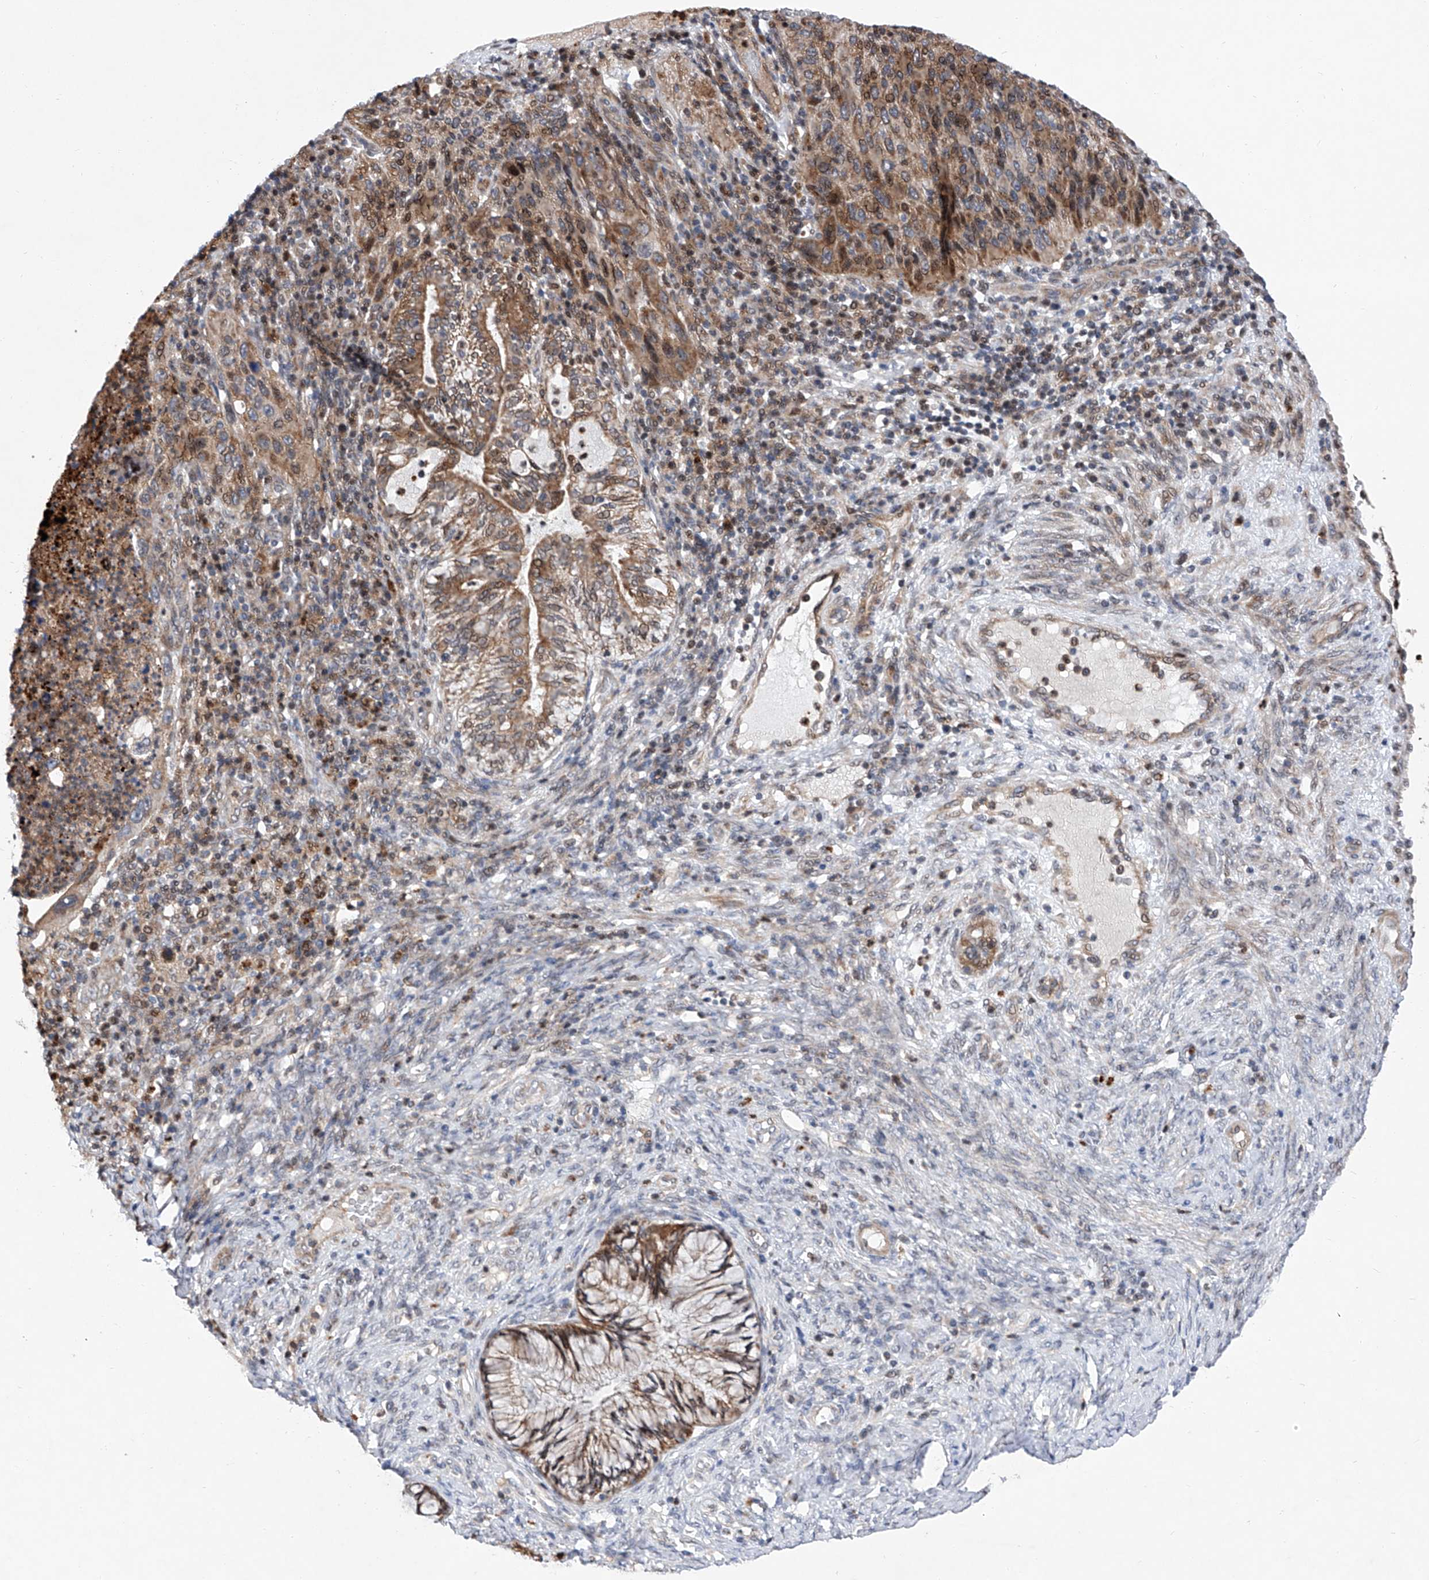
{"staining": {"intensity": "moderate", "quantity": "<25%", "location": "cytoplasmic/membranous"}, "tissue": "cervical cancer", "cell_type": "Tumor cells", "image_type": "cancer", "snomed": [{"axis": "morphology", "description": "Squamous cell carcinoma, NOS"}, {"axis": "topography", "description": "Cervix"}], "caption": "Human cervical squamous cell carcinoma stained for a protein (brown) exhibits moderate cytoplasmic/membranous positive expression in approximately <25% of tumor cells.", "gene": "FARP2", "patient": {"sex": "female", "age": 38}}